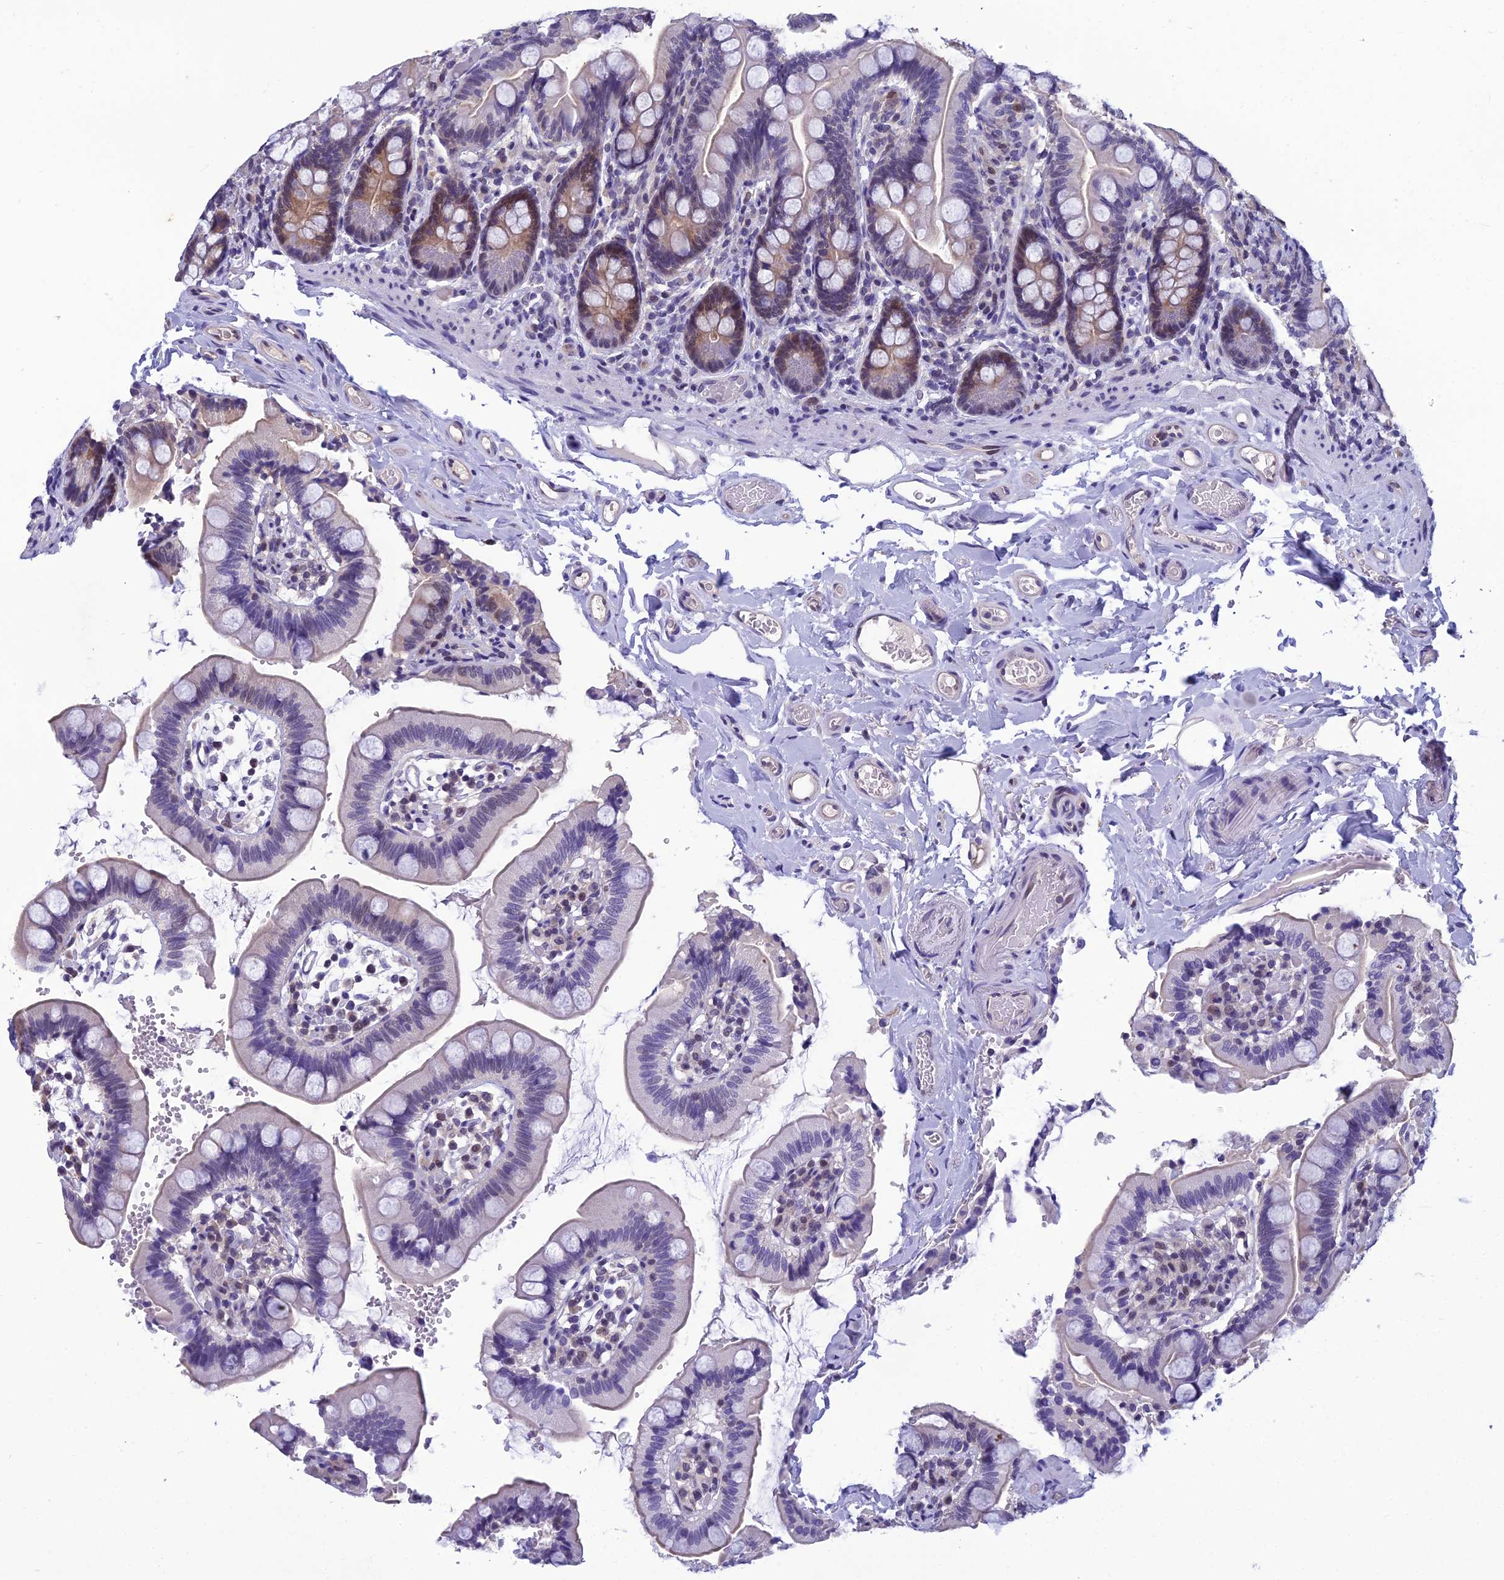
{"staining": {"intensity": "moderate", "quantity": "25%-75%", "location": "cytoplasmic/membranous"}, "tissue": "small intestine", "cell_type": "Glandular cells", "image_type": "normal", "snomed": [{"axis": "morphology", "description": "Normal tissue, NOS"}, {"axis": "topography", "description": "Small intestine"}], "caption": "The immunohistochemical stain labels moderate cytoplasmic/membranous staining in glandular cells of unremarkable small intestine. Nuclei are stained in blue.", "gene": "GRWD1", "patient": {"sex": "female", "age": 64}}